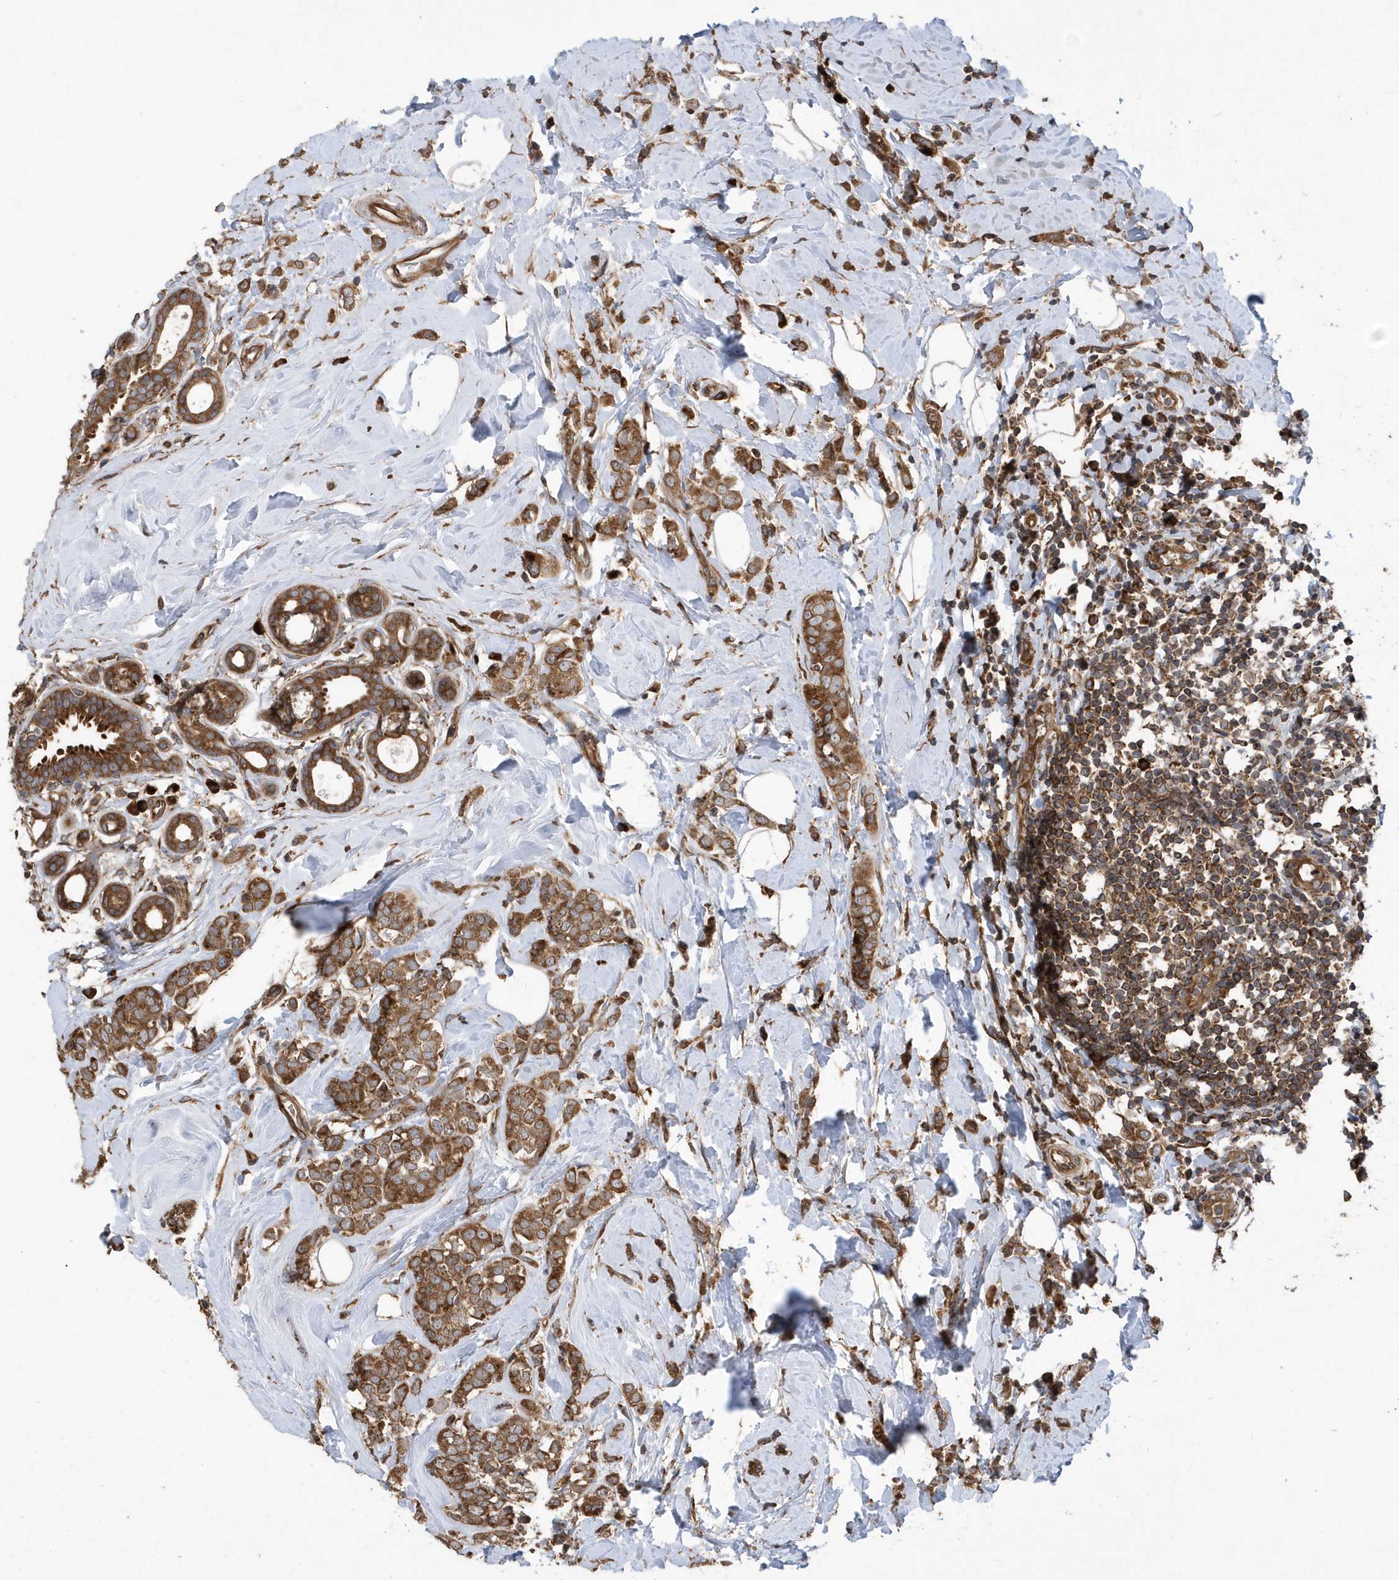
{"staining": {"intensity": "moderate", "quantity": ">75%", "location": "cytoplasmic/membranous"}, "tissue": "breast cancer", "cell_type": "Tumor cells", "image_type": "cancer", "snomed": [{"axis": "morphology", "description": "Lobular carcinoma"}, {"axis": "topography", "description": "Breast"}], "caption": "Moderate cytoplasmic/membranous protein expression is present in approximately >75% of tumor cells in breast cancer (lobular carcinoma).", "gene": "WASHC5", "patient": {"sex": "female", "age": 47}}